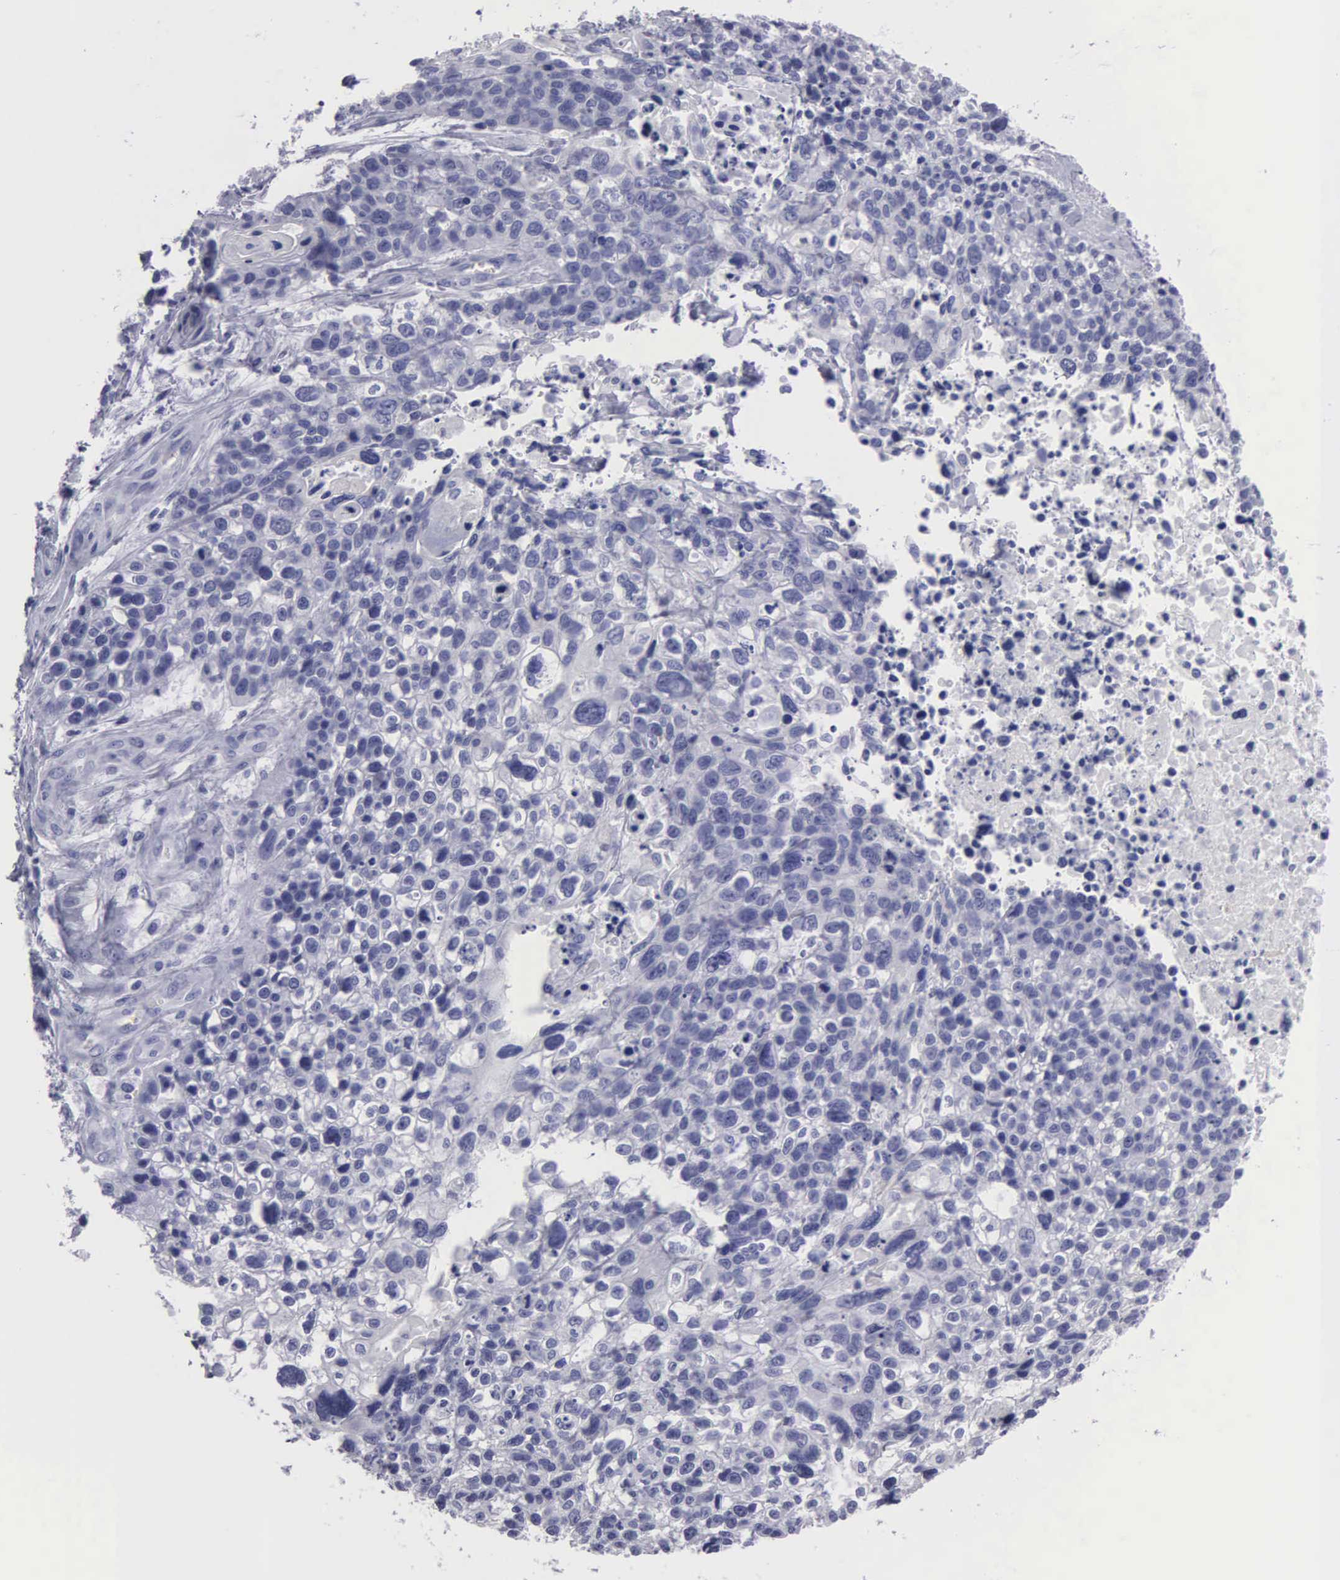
{"staining": {"intensity": "negative", "quantity": "none", "location": "none"}, "tissue": "lung cancer", "cell_type": "Tumor cells", "image_type": "cancer", "snomed": [{"axis": "morphology", "description": "Squamous cell carcinoma, NOS"}, {"axis": "topography", "description": "Lymph node"}, {"axis": "topography", "description": "Lung"}], "caption": "The IHC micrograph has no significant expression in tumor cells of squamous cell carcinoma (lung) tissue.", "gene": "FBLN5", "patient": {"sex": "male", "age": 74}}